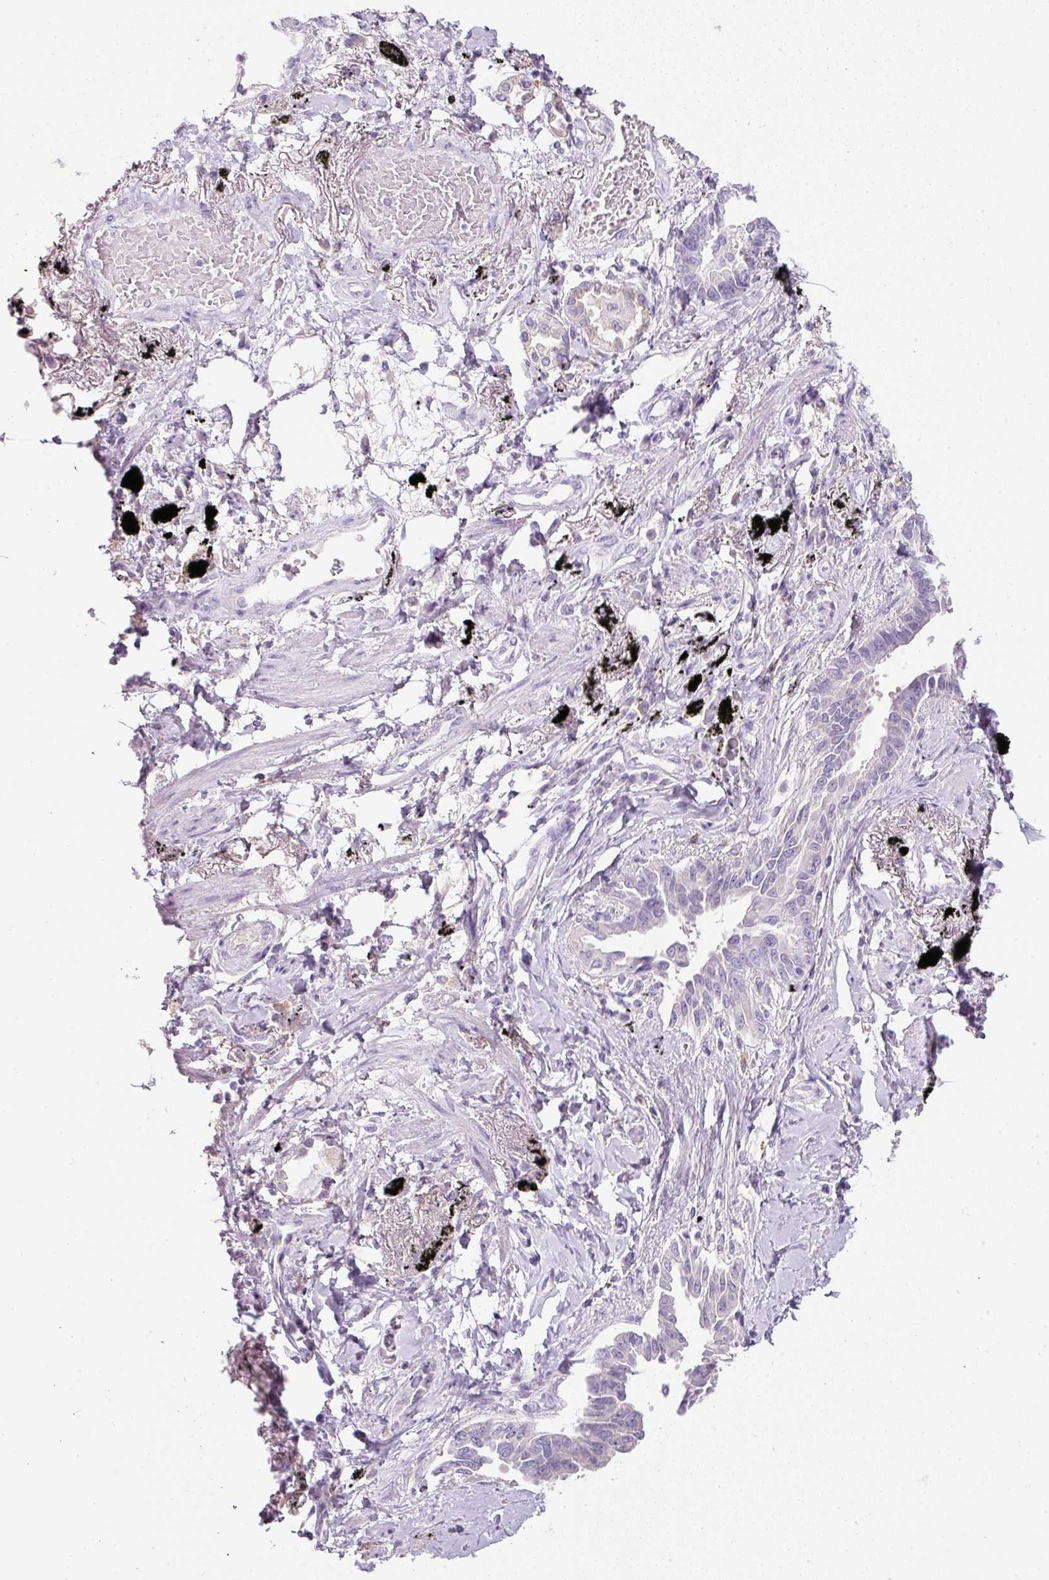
{"staining": {"intensity": "negative", "quantity": "none", "location": "none"}, "tissue": "lung cancer", "cell_type": "Tumor cells", "image_type": "cancer", "snomed": [{"axis": "morphology", "description": "Adenocarcinoma, NOS"}, {"axis": "topography", "description": "Lung"}], "caption": "DAB immunohistochemical staining of human lung cancer (adenocarcinoma) demonstrates no significant positivity in tumor cells.", "gene": "DNM1", "patient": {"sex": "male", "age": 67}}